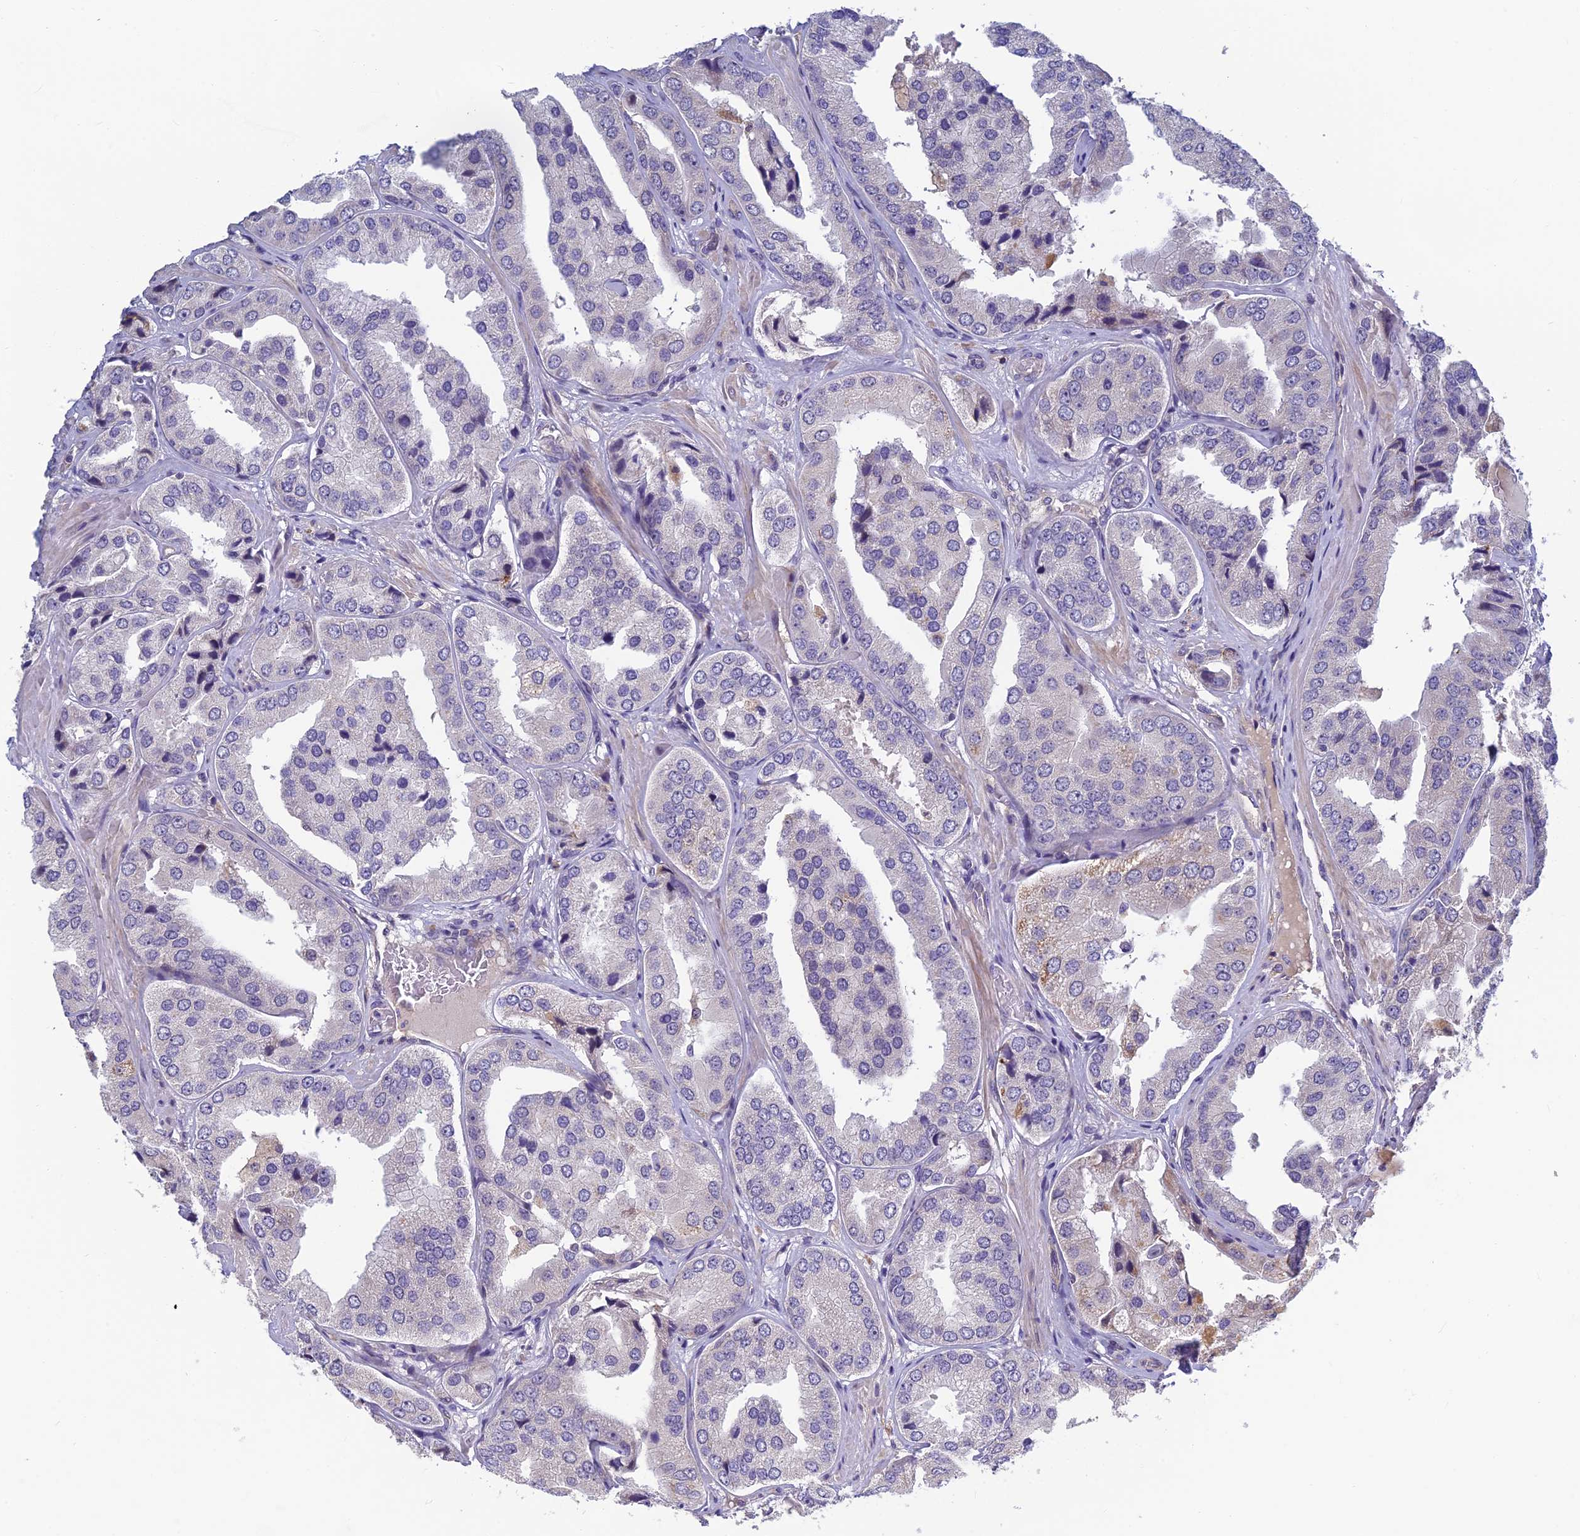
{"staining": {"intensity": "negative", "quantity": "none", "location": "none"}, "tissue": "prostate cancer", "cell_type": "Tumor cells", "image_type": "cancer", "snomed": [{"axis": "morphology", "description": "Adenocarcinoma, High grade"}, {"axis": "topography", "description": "Prostate"}], "caption": "A high-resolution micrograph shows immunohistochemistry (IHC) staining of prostate cancer (adenocarcinoma (high-grade)), which exhibits no significant expression in tumor cells. (DAB (3,3'-diaminobenzidine) immunohistochemistry (IHC) visualized using brightfield microscopy, high magnification).", "gene": "HECA", "patient": {"sex": "male", "age": 63}}